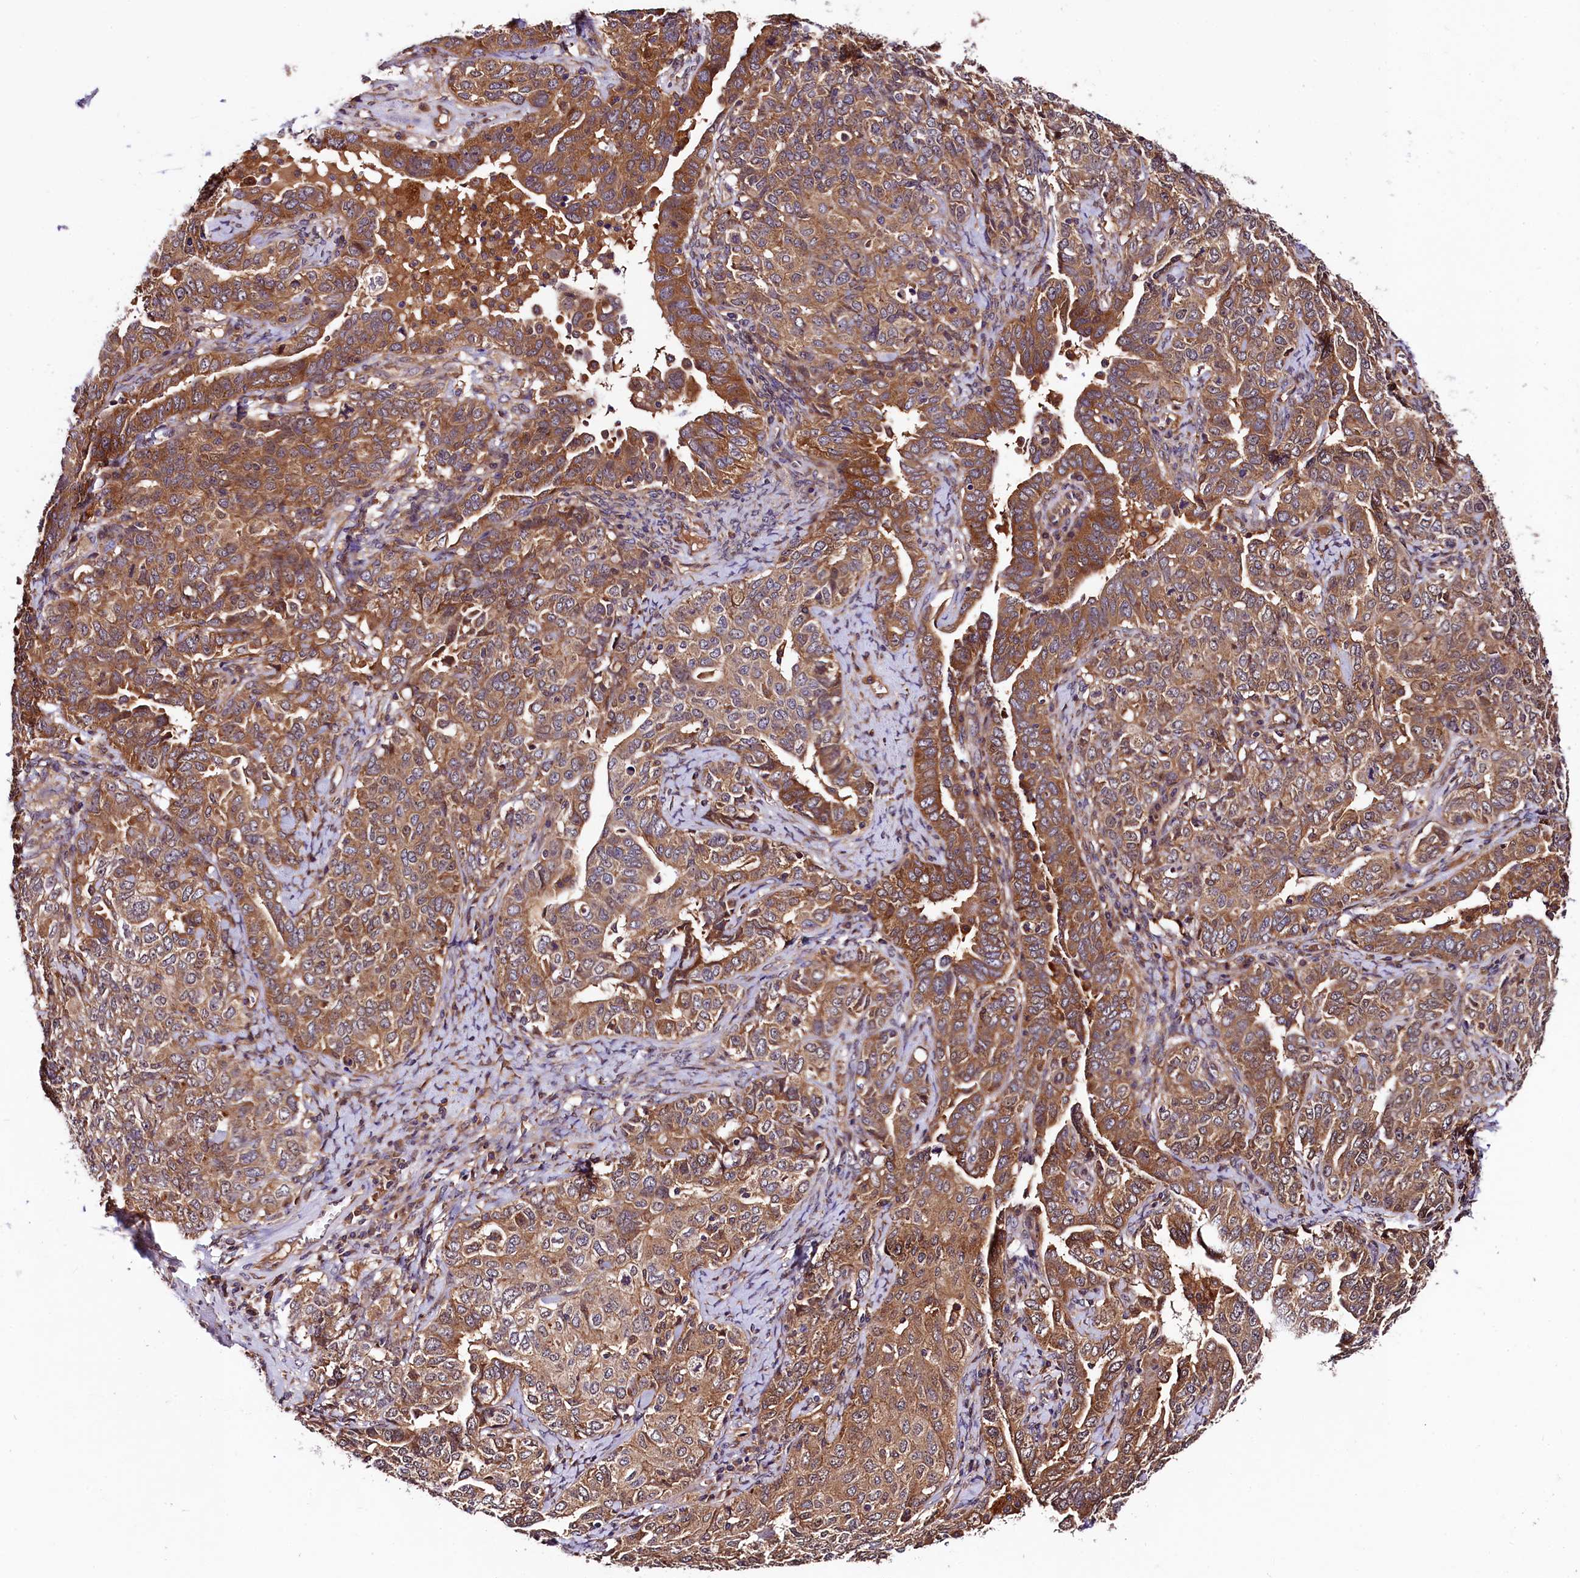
{"staining": {"intensity": "moderate", "quantity": ">75%", "location": "cytoplasmic/membranous"}, "tissue": "ovarian cancer", "cell_type": "Tumor cells", "image_type": "cancer", "snomed": [{"axis": "morphology", "description": "Carcinoma, endometroid"}, {"axis": "topography", "description": "Ovary"}], "caption": "Ovarian cancer stained with a protein marker demonstrates moderate staining in tumor cells.", "gene": "VPS35", "patient": {"sex": "female", "age": 62}}